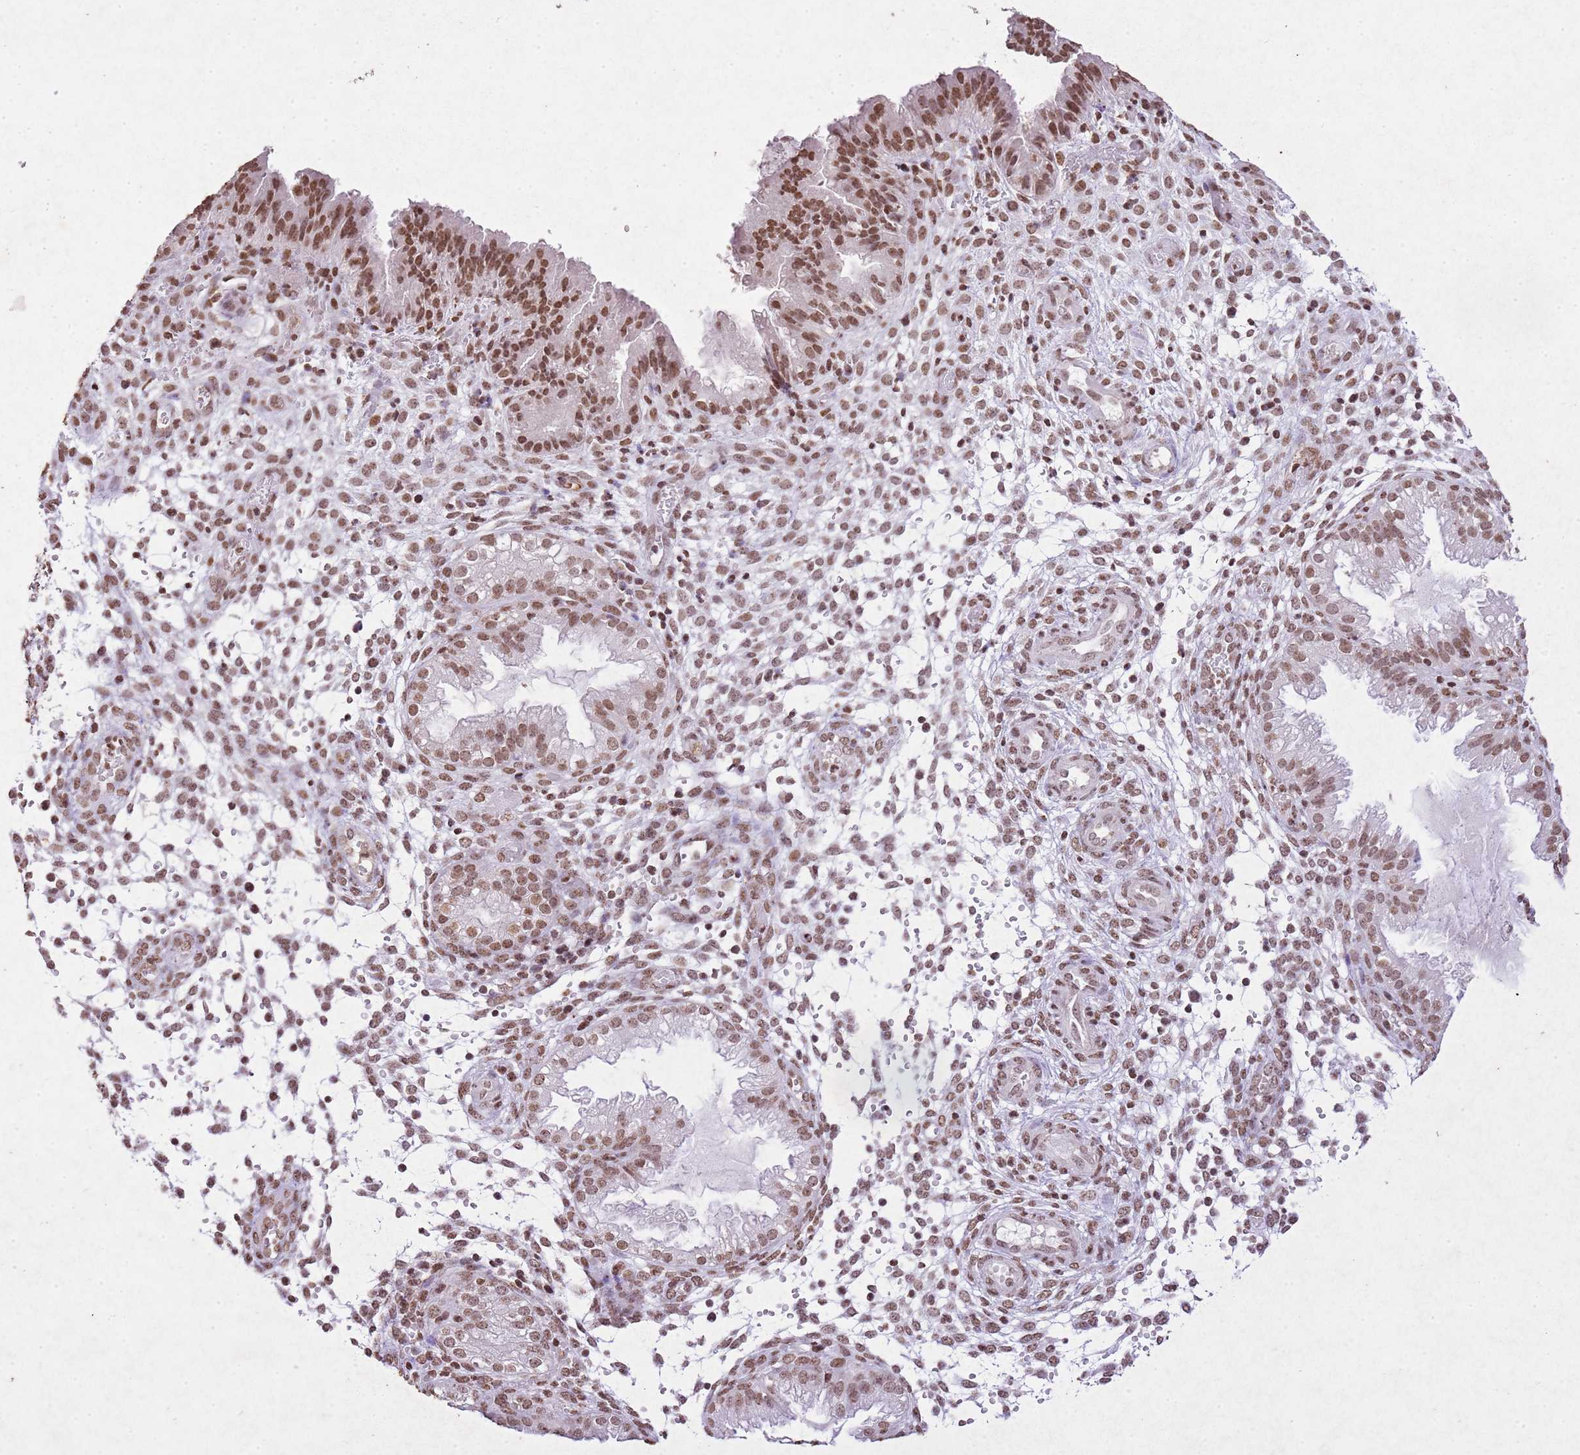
{"staining": {"intensity": "moderate", "quantity": ">75%", "location": "nuclear"}, "tissue": "endometrium", "cell_type": "Cells in endometrial stroma", "image_type": "normal", "snomed": [{"axis": "morphology", "description": "Normal tissue, NOS"}, {"axis": "topography", "description": "Endometrium"}], "caption": "Immunohistochemical staining of benign human endometrium reveals medium levels of moderate nuclear positivity in about >75% of cells in endometrial stroma.", "gene": "BMAL1", "patient": {"sex": "female", "age": 33}}